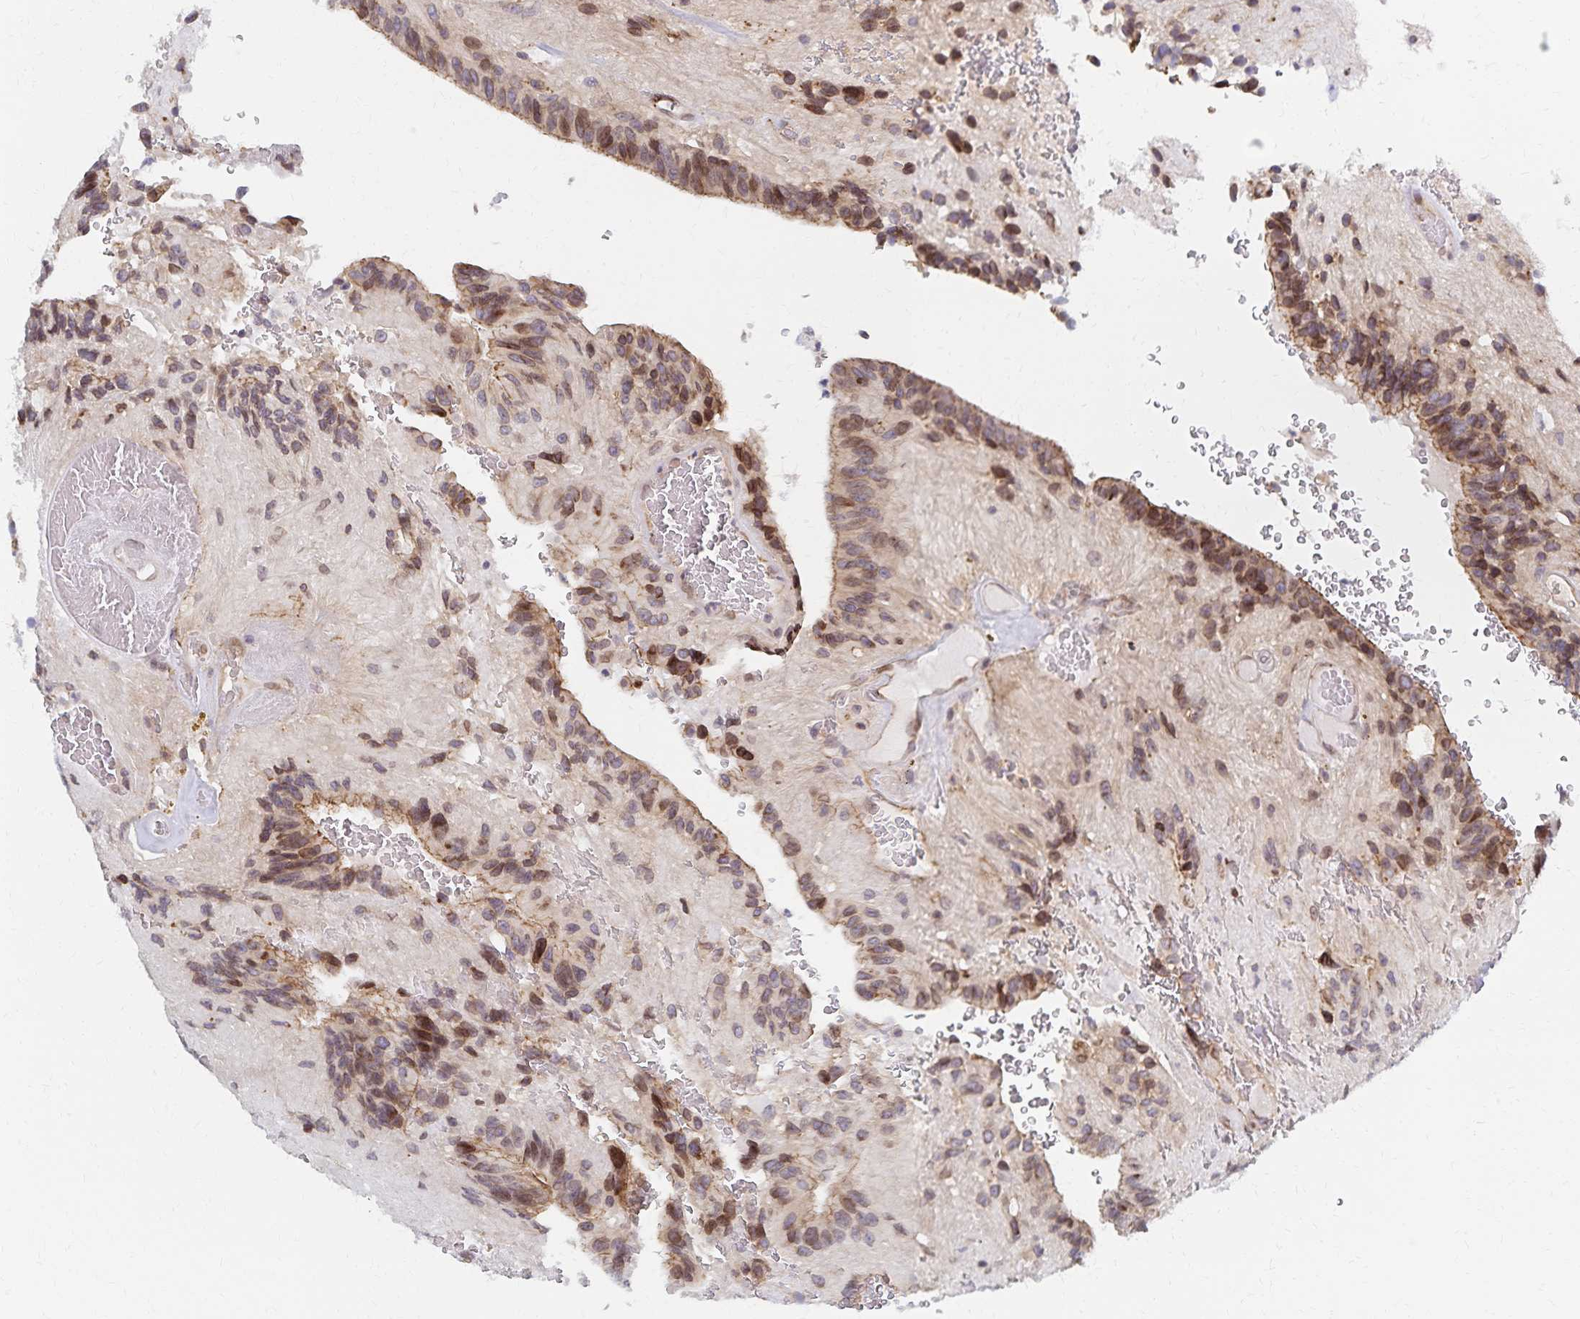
{"staining": {"intensity": "moderate", "quantity": "25%-75%", "location": "nuclear"}, "tissue": "glioma", "cell_type": "Tumor cells", "image_type": "cancer", "snomed": [{"axis": "morphology", "description": "Glioma, malignant, Low grade"}, {"axis": "topography", "description": "Brain"}], "caption": "Protein staining demonstrates moderate nuclear staining in approximately 25%-75% of tumor cells in malignant glioma (low-grade). Using DAB (brown) and hematoxylin (blue) stains, captured at high magnification using brightfield microscopy.", "gene": "RAB9B", "patient": {"sex": "male", "age": 31}}